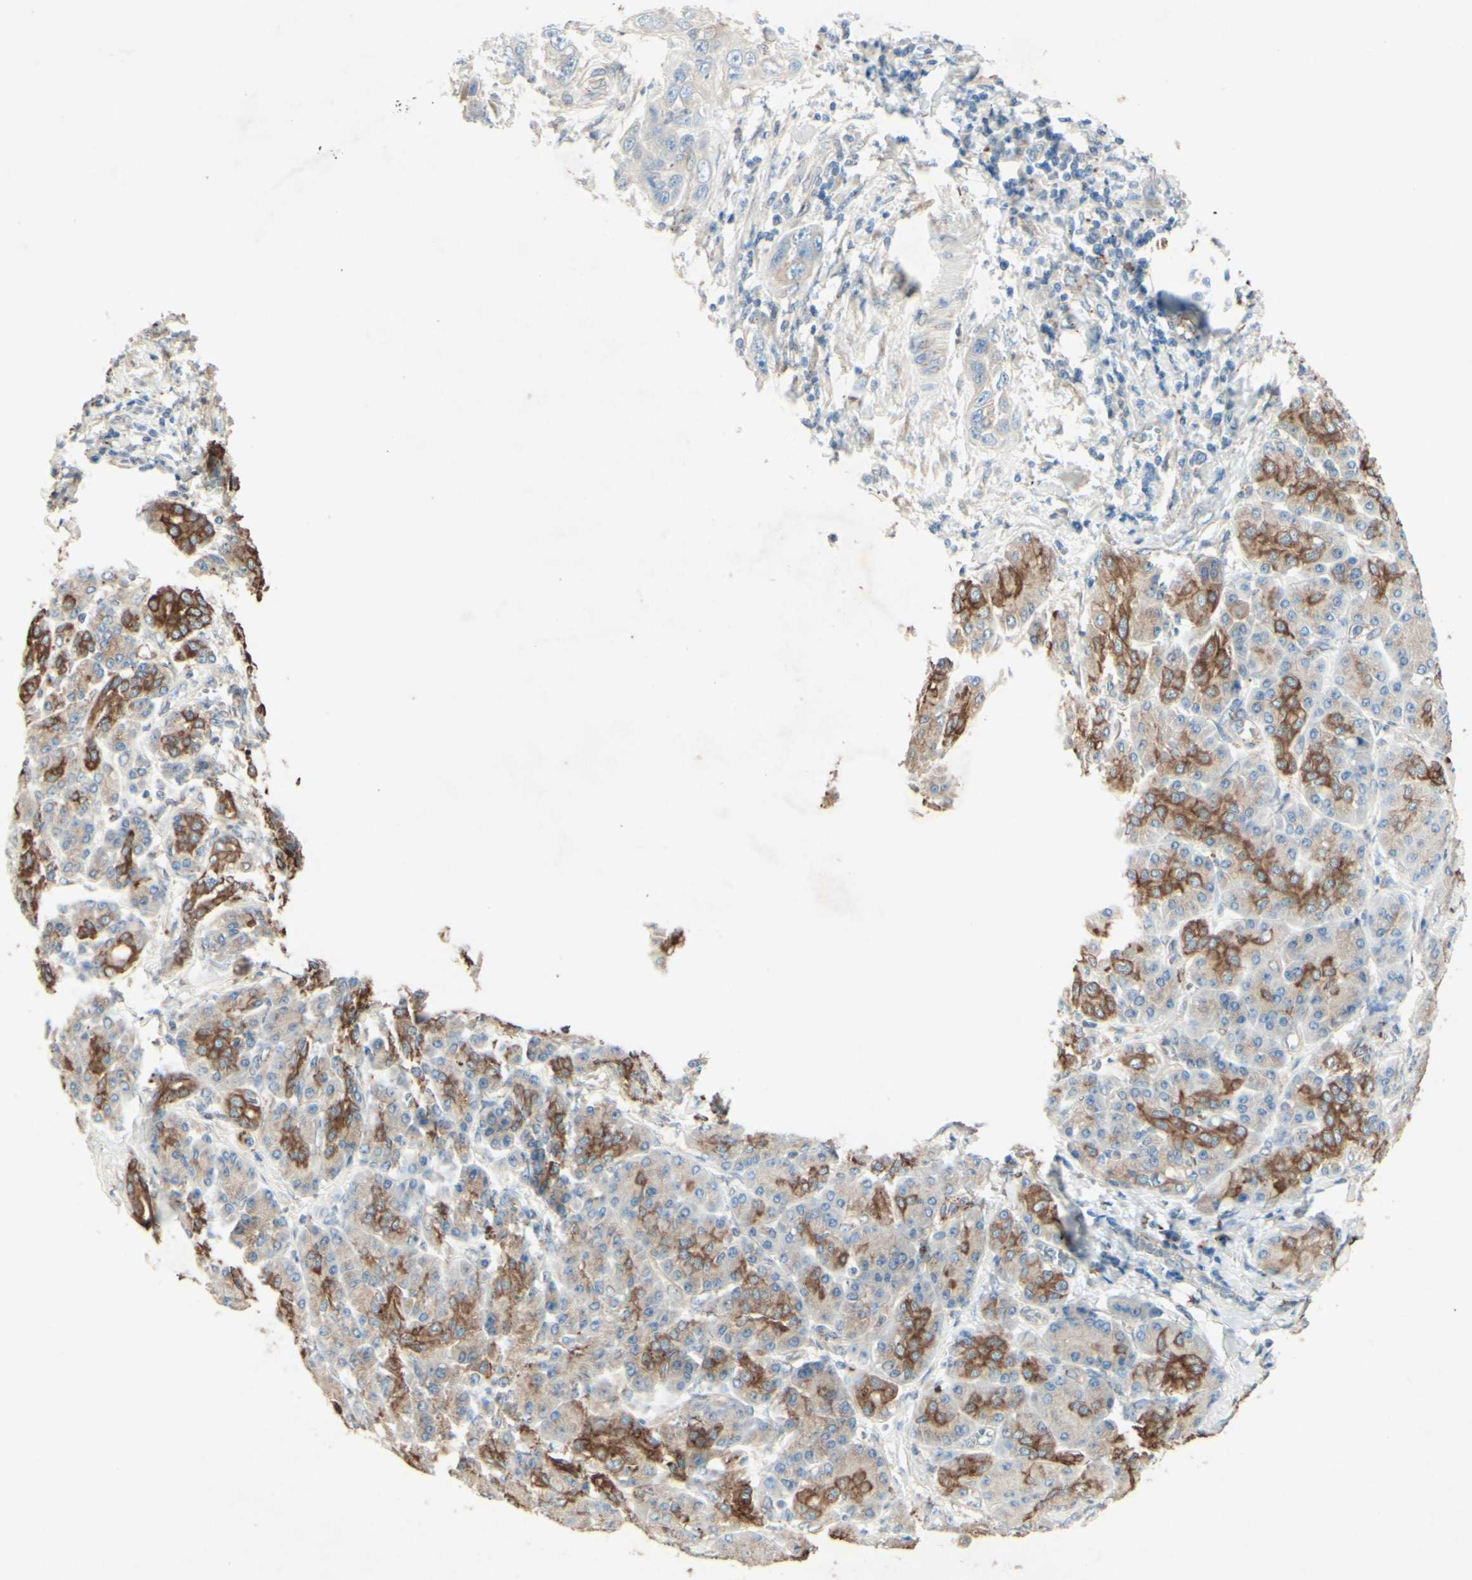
{"staining": {"intensity": "weak", "quantity": "<25%", "location": "cytoplasmic/membranous"}, "tissue": "pancreatic cancer", "cell_type": "Tumor cells", "image_type": "cancer", "snomed": [{"axis": "morphology", "description": "Adenocarcinoma, NOS"}, {"axis": "topography", "description": "Pancreas"}], "caption": "Immunohistochemistry photomicrograph of human adenocarcinoma (pancreatic) stained for a protein (brown), which shows no staining in tumor cells.", "gene": "MTM1", "patient": {"sex": "female", "age": 70}}